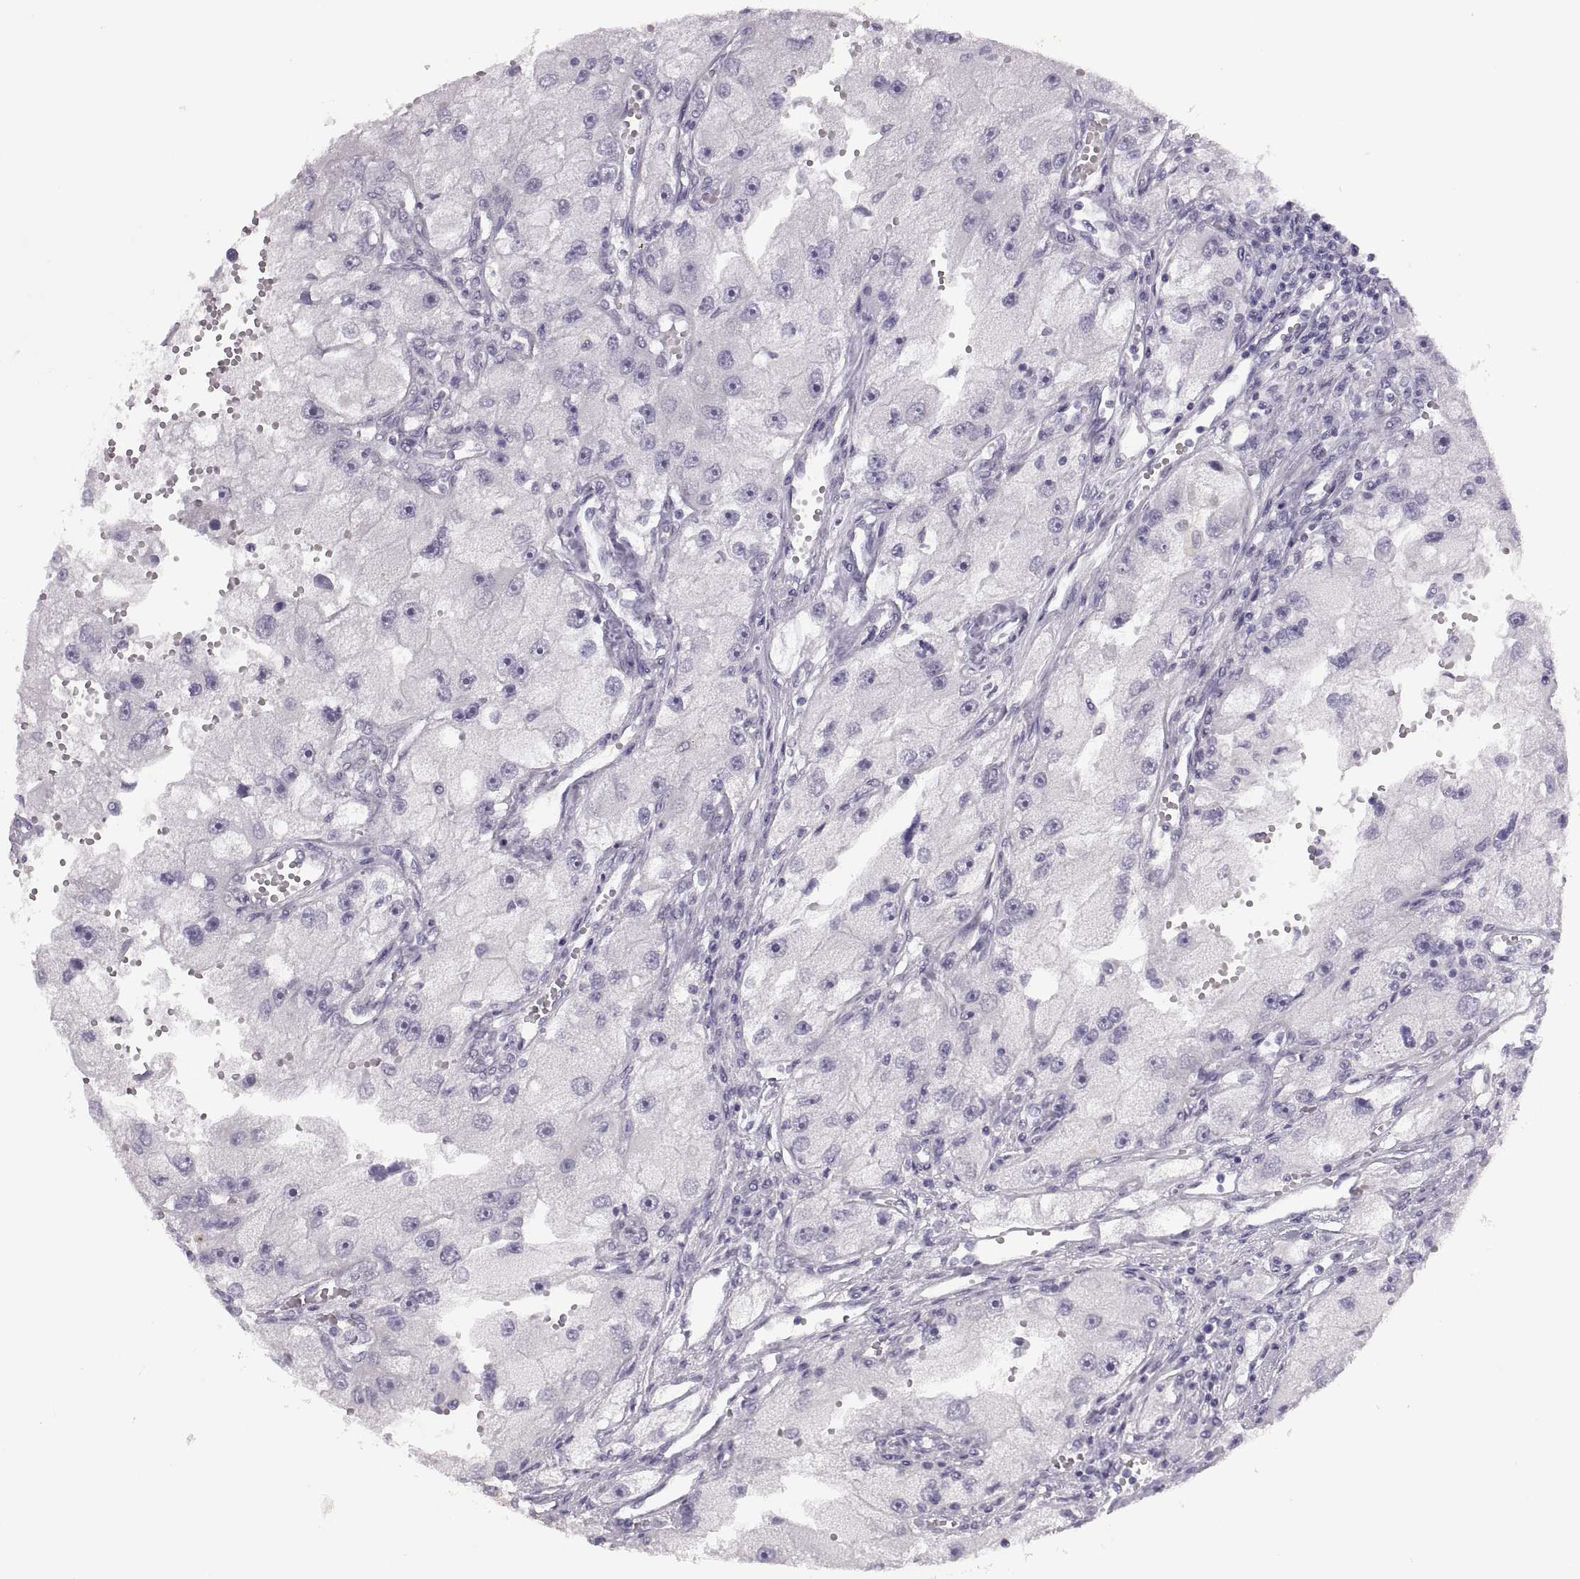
{"staining": {"intensity": "negative", "quantity": "none", "location": "none"}, "tissue": "renal cancer", "cell_type": "Tumor cells", "image_type": "cancer", "snomed": [{"axis": "morphology", "description": "Adenocarcinoma, NOS"}, {"axis": "topography", "description": "Kidney"}], "caption": "Protein analysis of renal cancer (adenocarcinoma) displays no significant positivity in tumor cells.", "gene": "C3orf22", "patient": {"sex": "male", "age": 63}}